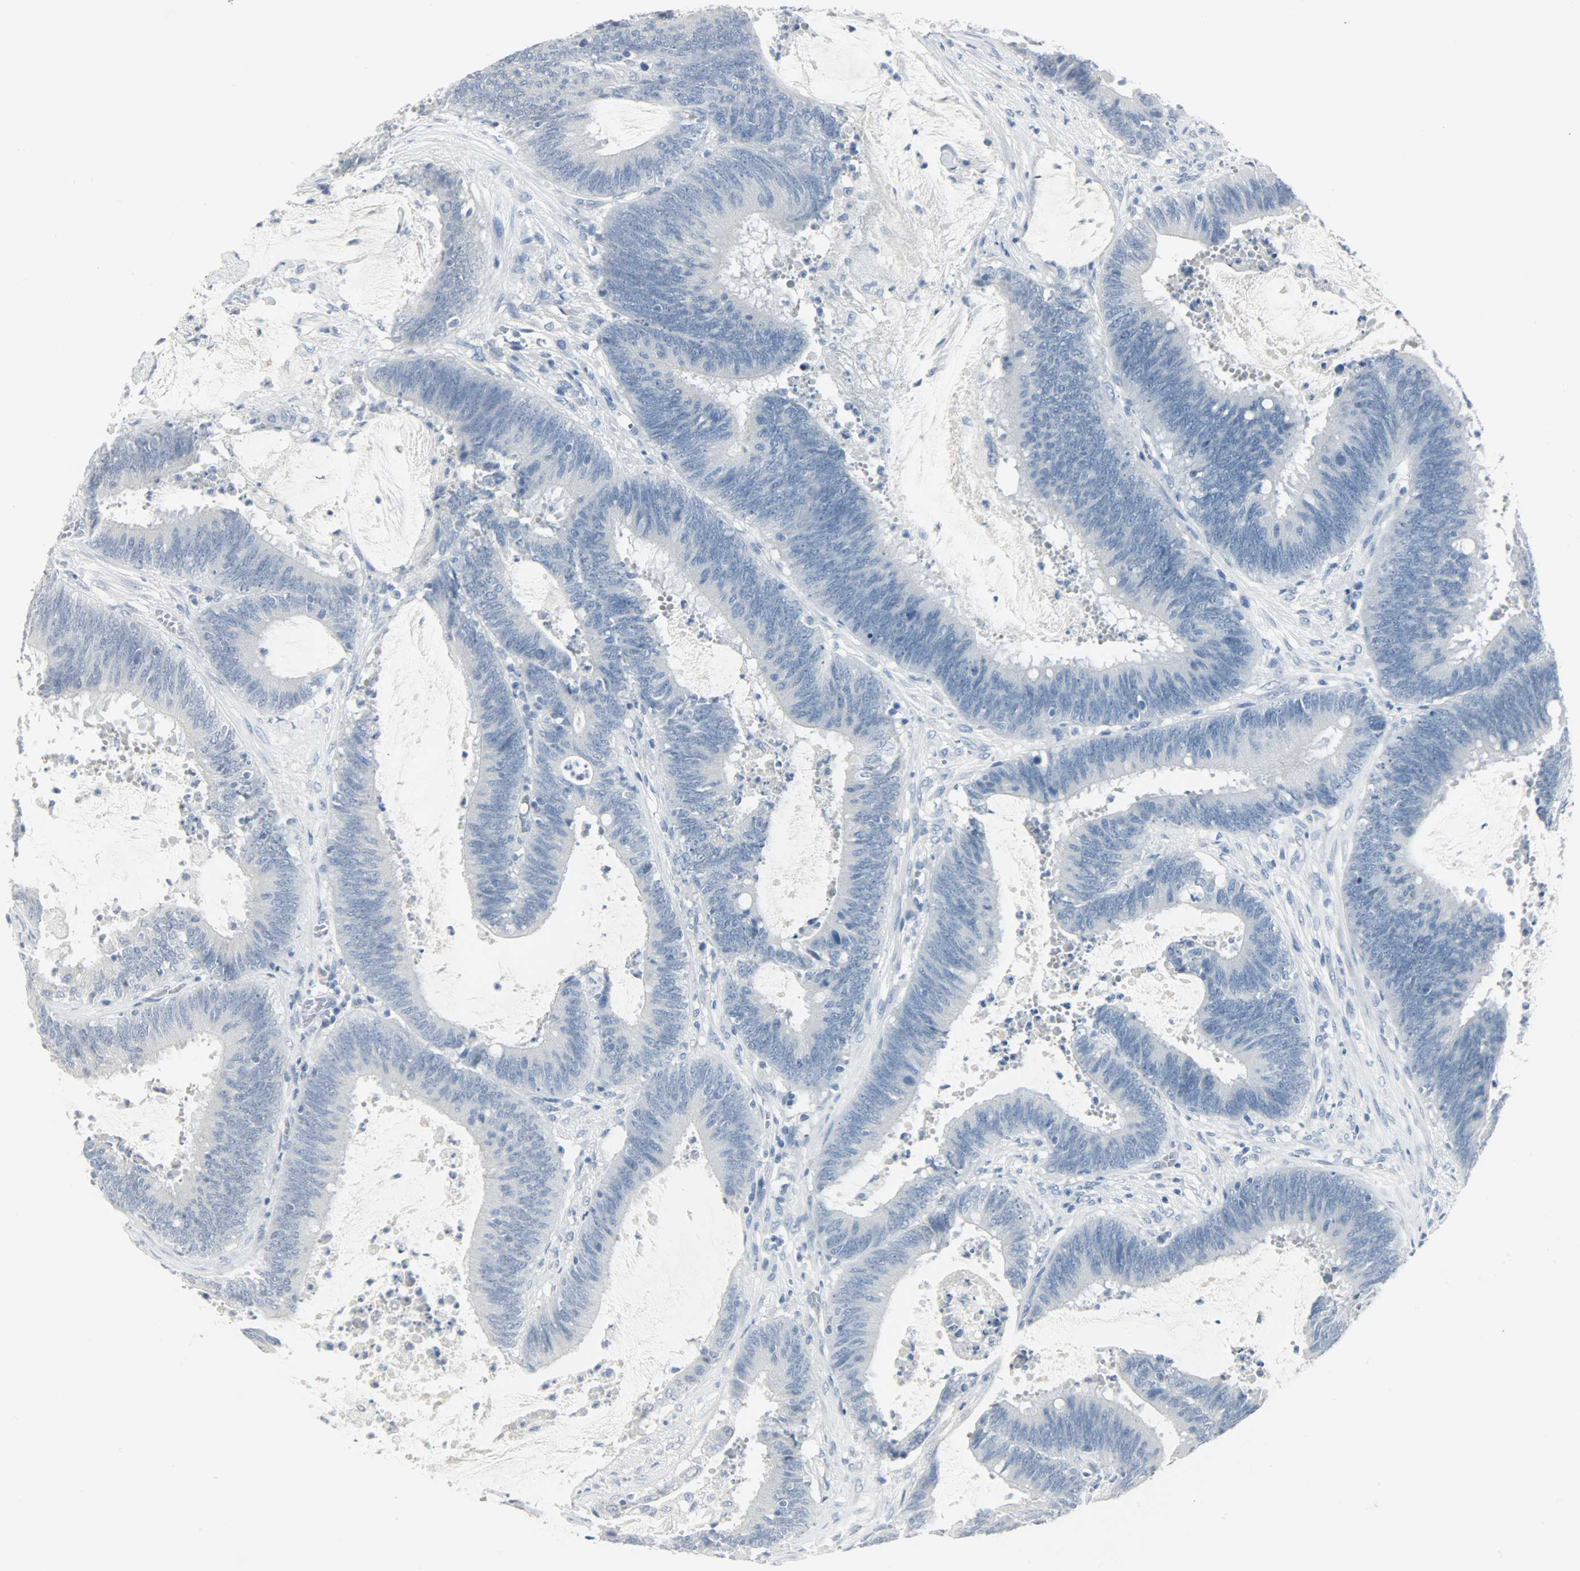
{"staining": {"intensity": "negative", "quantity": "none", "location": "none"}, "tissue": "colorectal cancer", "cell_type": "Tumor cells", "image_type": "cancer", "snomed": [{"axis": "morphology", "description": "Adenocarcinoma, NOS"}, {"axis": "topography", "description": "Rectum"}], "caption": "Immunohistochemical staining of colorectal cancer displays no significant expression in tumor cells.", "gene": "KIT", "patient": {"sex": "female", "age": 66}}